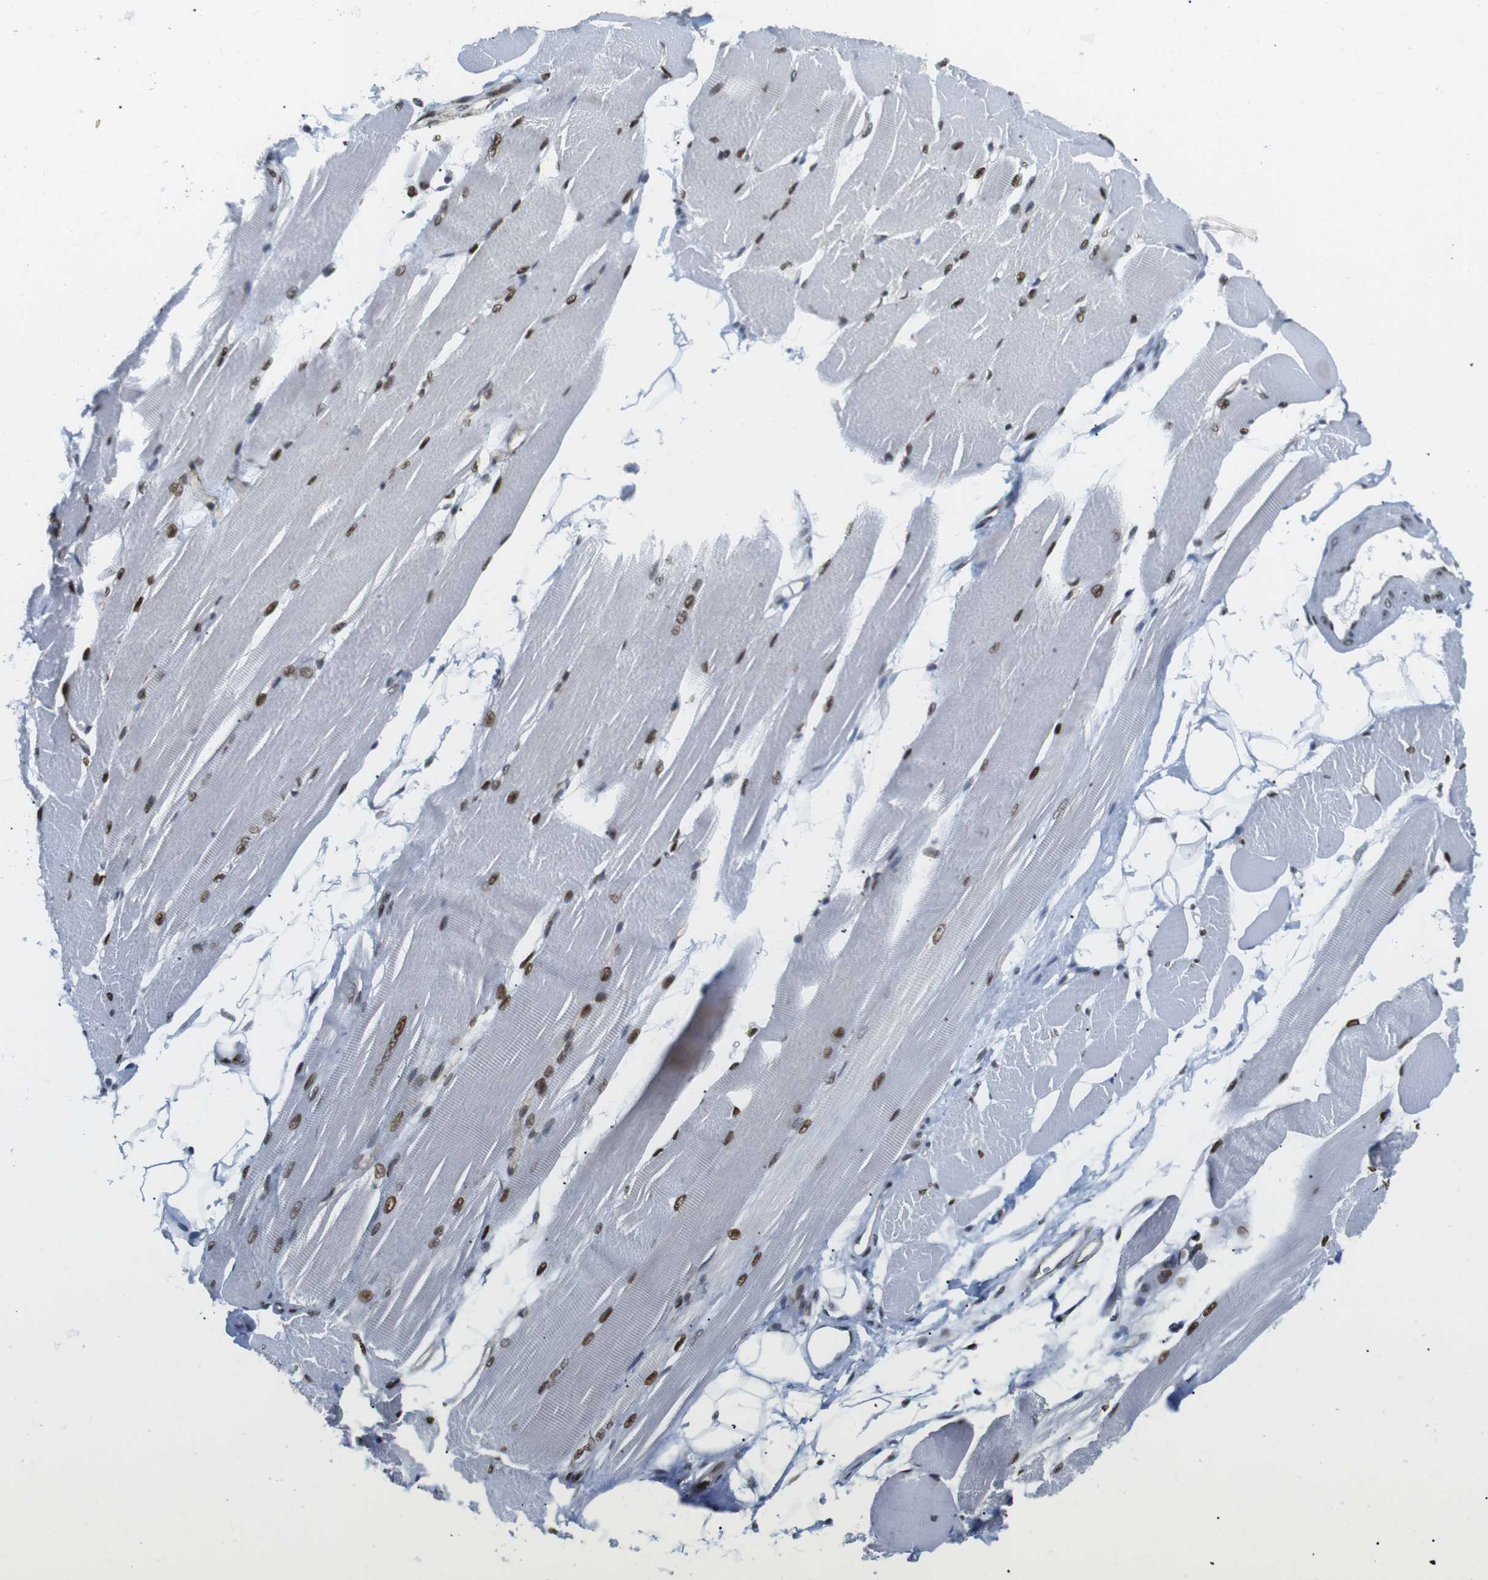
{"staining": {"intensity": "strong", "quantity": ">75%", "location": "nuclear"}, "tissue": "skeletal muscle", "cell_type": "Myocytes", "image_type": "normal", "snomed": [{"axis": "morphology", "description": "Normal tissue, NOS"}, {"axis": "topography", "description": "Skeletal muscle"}, {"axis": "topography", "description": "Peripheral nerve tissue"}], "caption": "A high-resolution histopathology image shows immunohistochemistry staining of unremarkable skeletal muscle, which reveals strong nuclear expression in about >75% of myocytes. The protein is stained brown, and the nuclei are stained in blue (DAB IHC with brightfield microscopy, high magnification).", "gene": "ARID1A", "patient": {"sex": "female", "age": 84}}